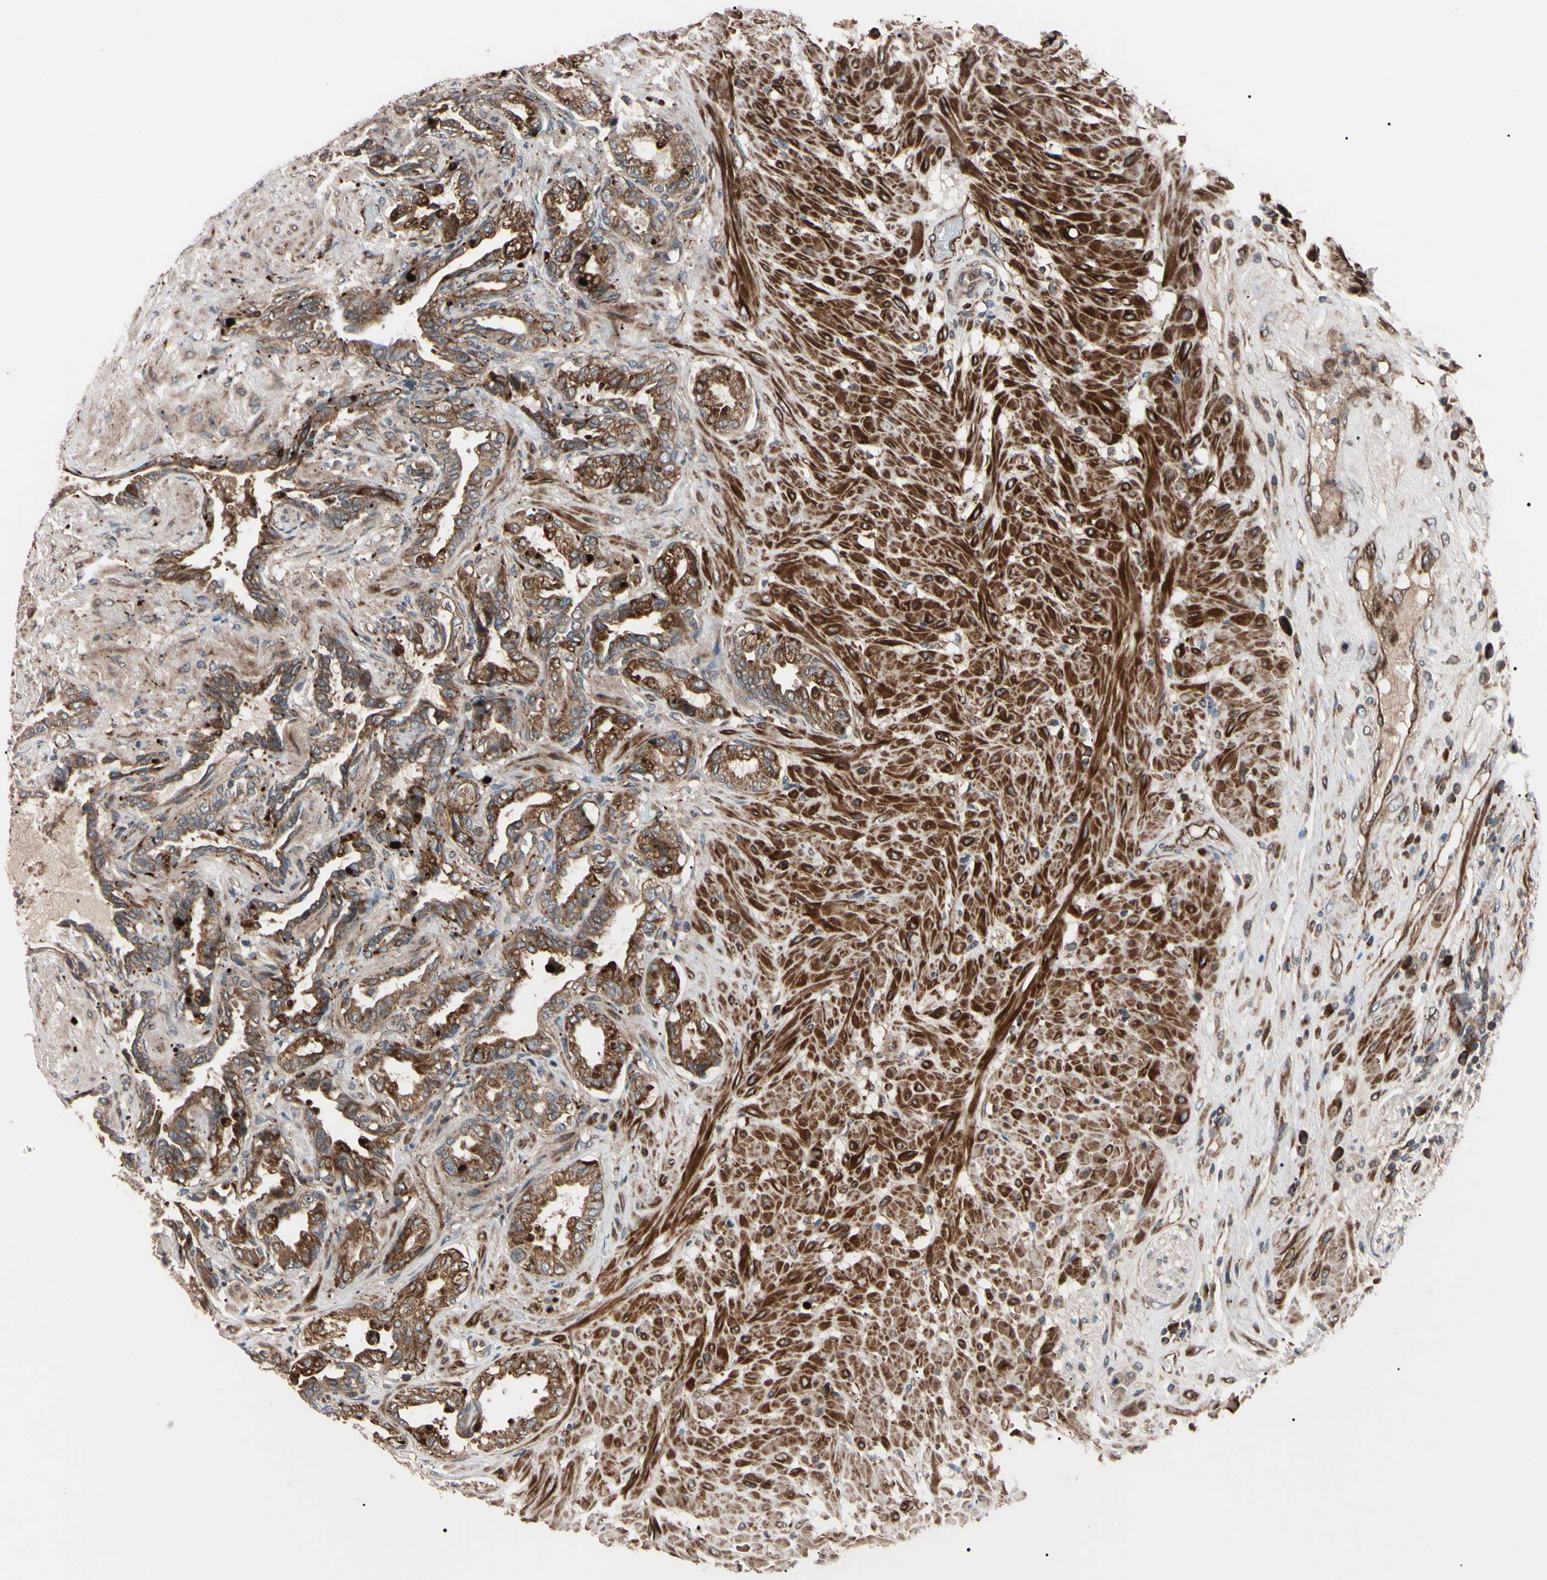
{"staining": {"intensity": "strong", "quantity": ">75%", "location": "cytoplasmic/membranous"}, "tissue": "seminal vesicle", "cell_type": "Glandular cells", "image_type": "normal", "snomed": [{"axis": "morphology", "description": "Normal tissue, NOS"}, {"axis": "topography", "description": "Seminal veicle"}], "caption": "Approximately >75% of glandular cells in normal human seminal vesicle display strong cytoplasmic/membranous protein staining as visualized by brown immunohistochemical staining.", "gene": "GUCY1B1", "patient": {"sex": "male", "age": 61}}